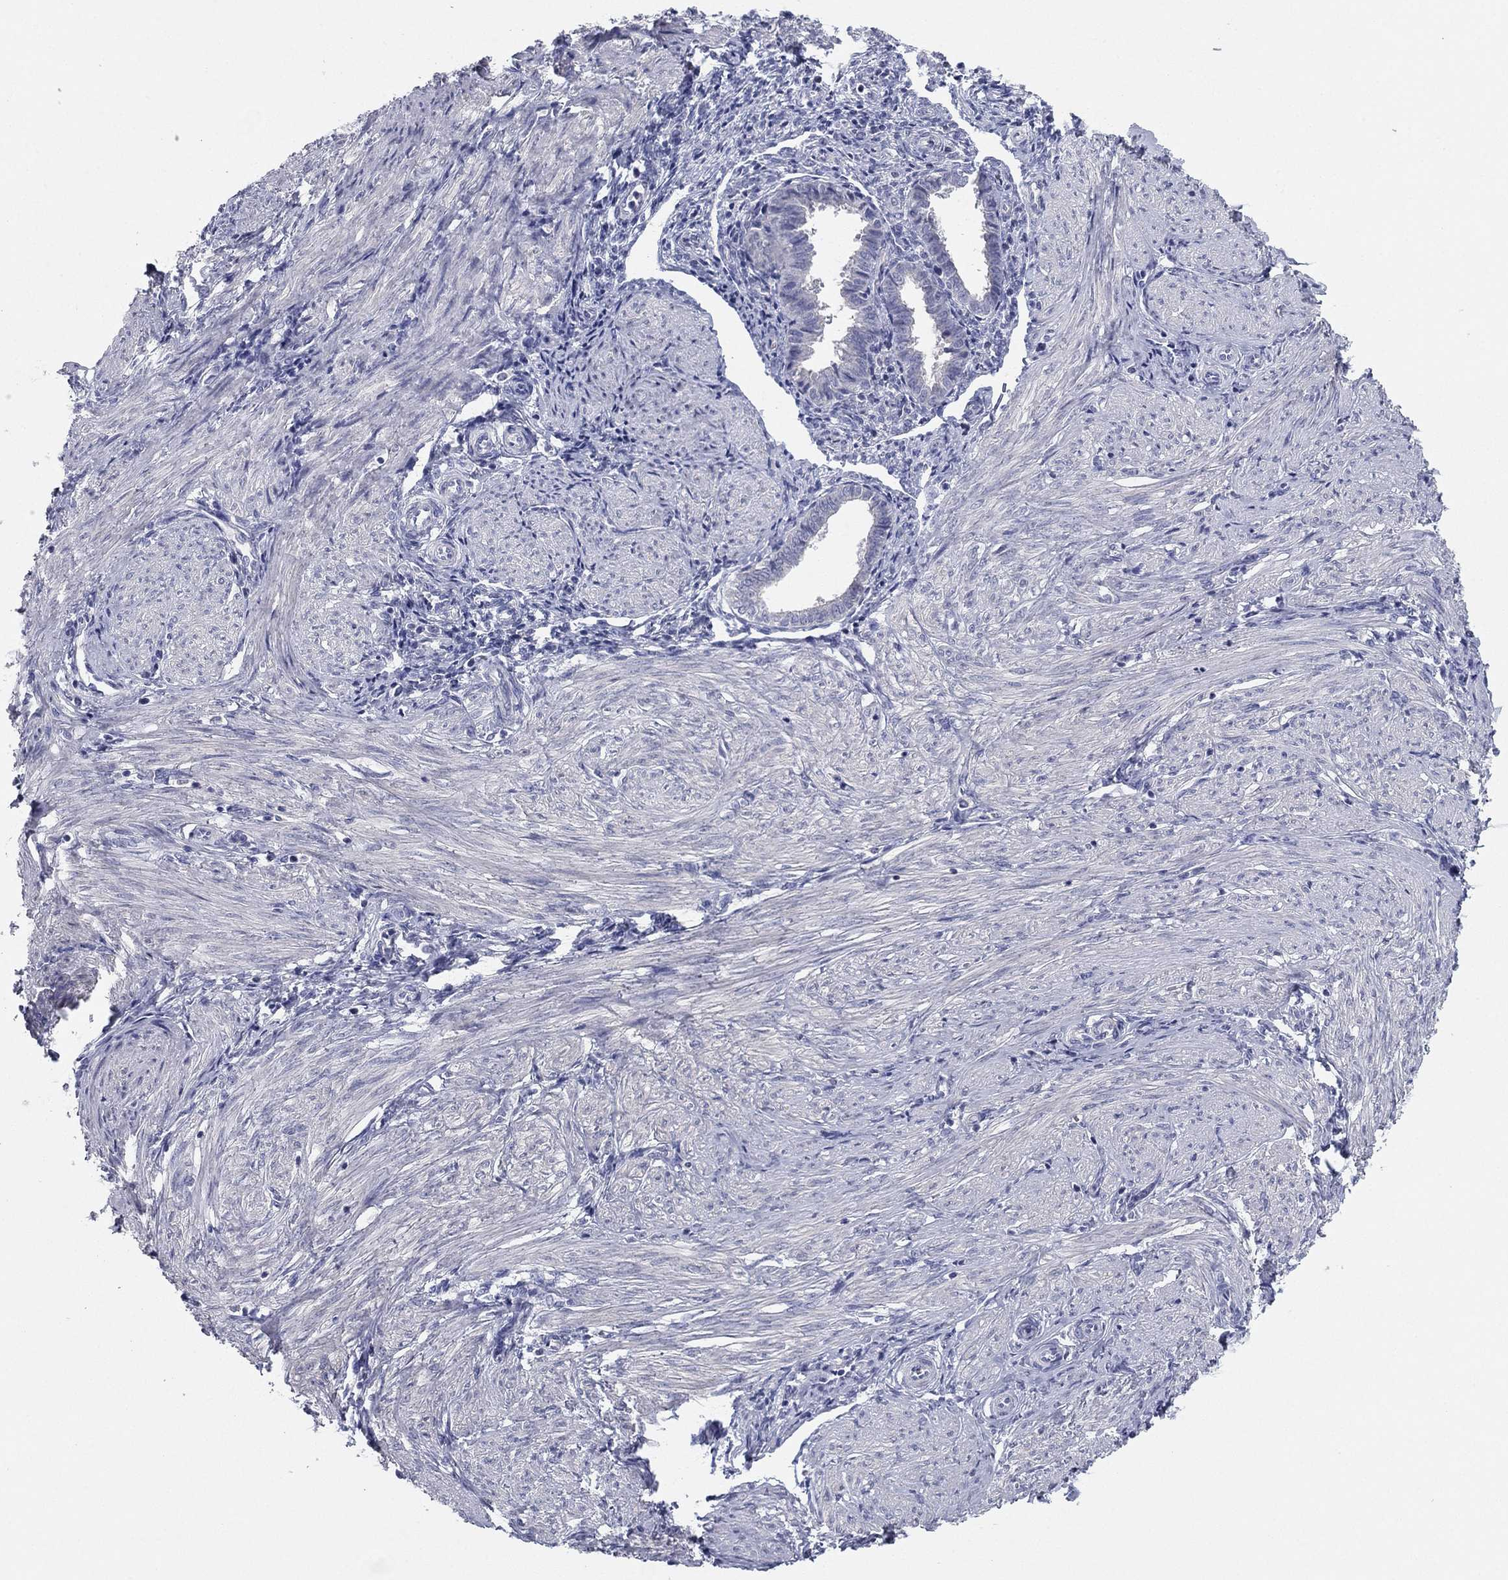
{"staining": {"intensity": "negative", "quantity": "none", "location": "none"}, "tissue": "endometrium", "cell_type": "Cells in endometrial stroma", "image_type": "normal", "snomed": [{"axis": "morphology", "description": "Normal tissue, NOS"}, {"axis": "topography", "description": "Endometrium"}], "caption": "Cells in endometrial stroma are negative for protein expression in unremarkable human endometrium. Brightfield microscopy of immunohistochemistry stained with DAB (brown) and hematoxylin (blue), captured at high magnification.", "gene": "GRK7", "patient": {"sex": "female", "age": 37}}